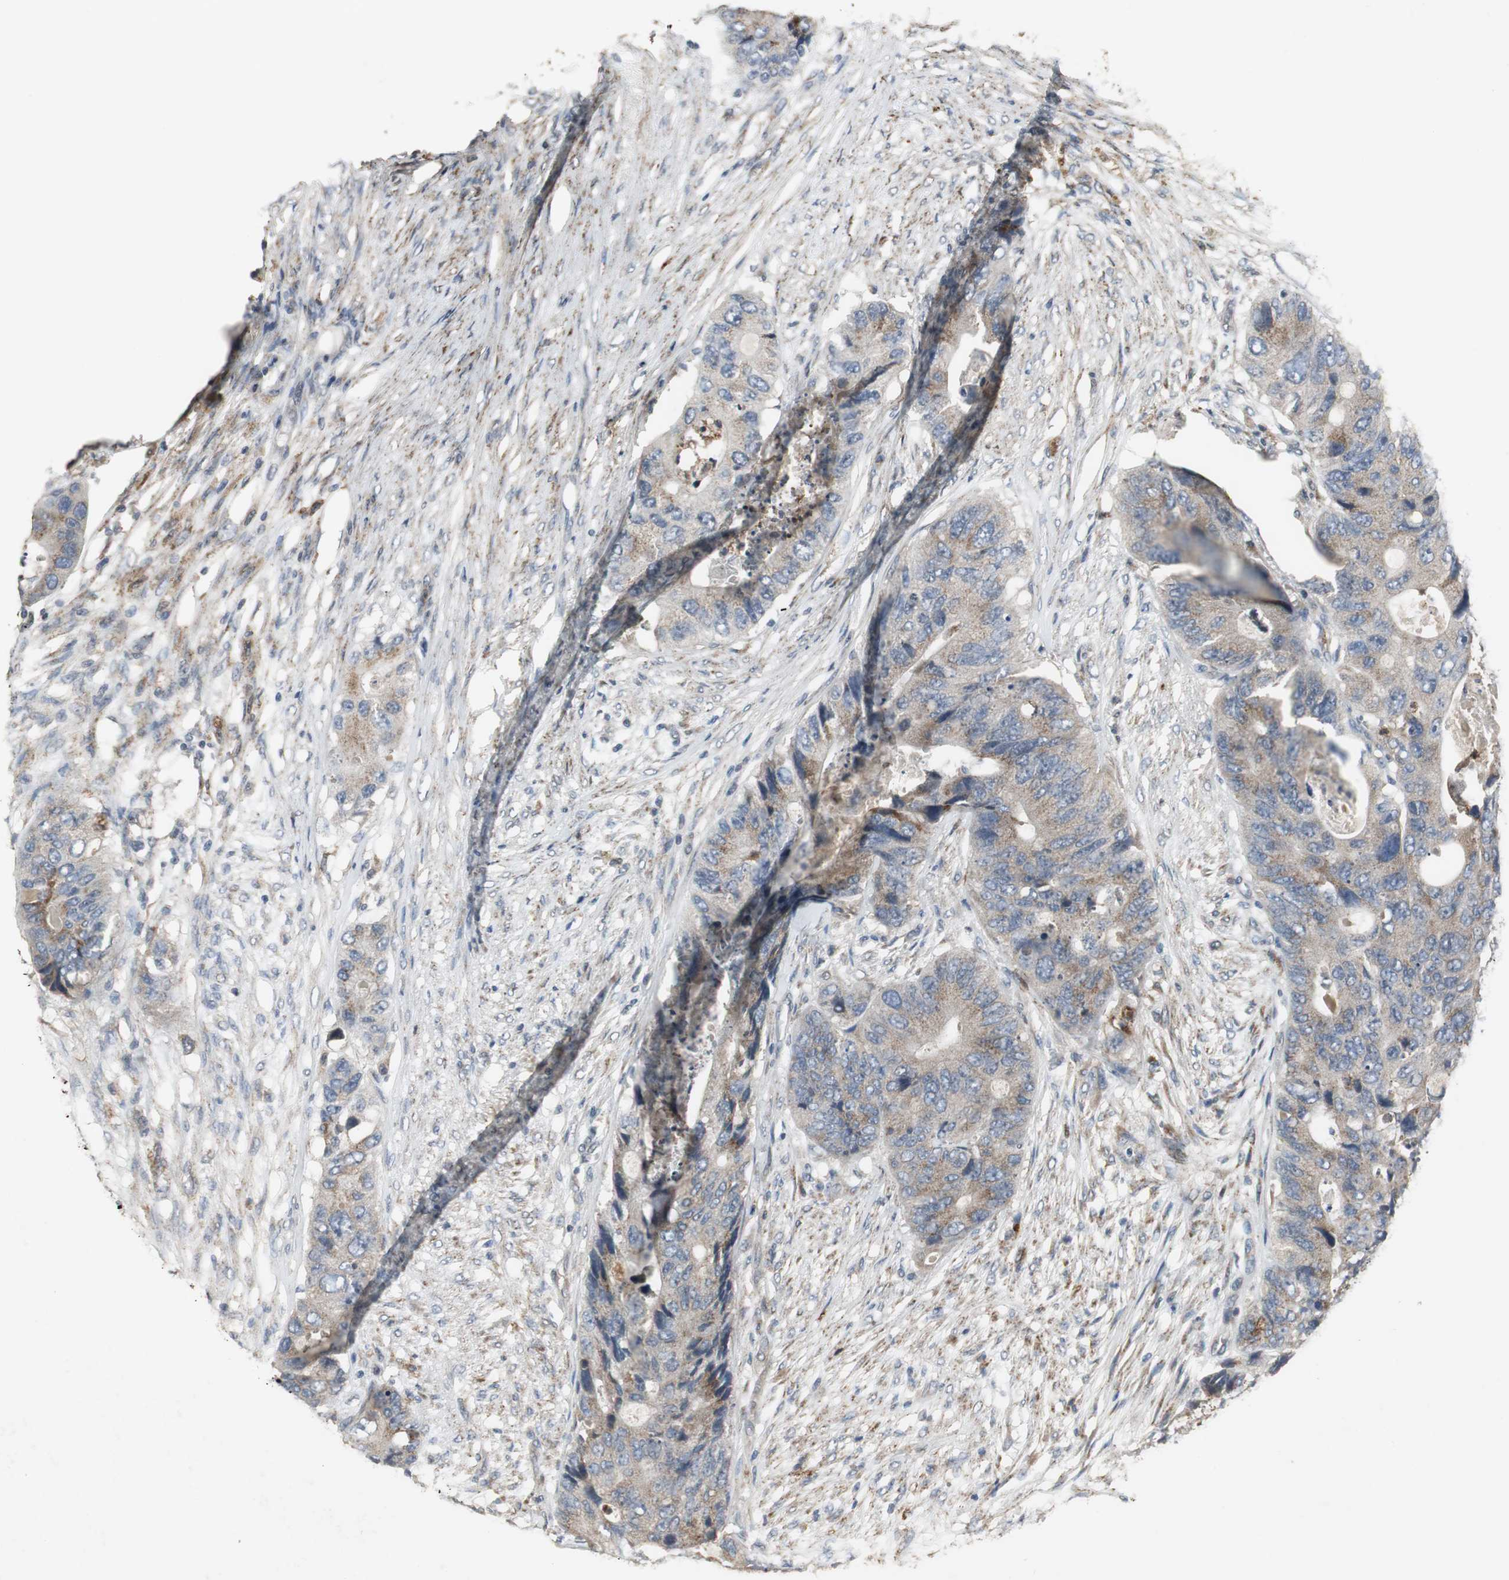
{"staining": {"intensity": "weak", "quantity": ">75%", "location": "cytoplasmic/membranous"}, "tissue": "colorectal cancer", "cell_type": "Tumor cells", "image_type": "cancer", "snomed": [{"axis": "morphology", "description": "Adenocarcinoma, NOS"}, {"axis": "topography", "description": "Colon"}], "caption": "Colorectal cancer (adenocarcinoma) tissue demonstrates weak cytoplasmic/membranous positivity in approximately >75% of tumor cells Nuclei are stained in blue.", "gene": "JTB", "patient": {"sex": "male", "age": 71}}